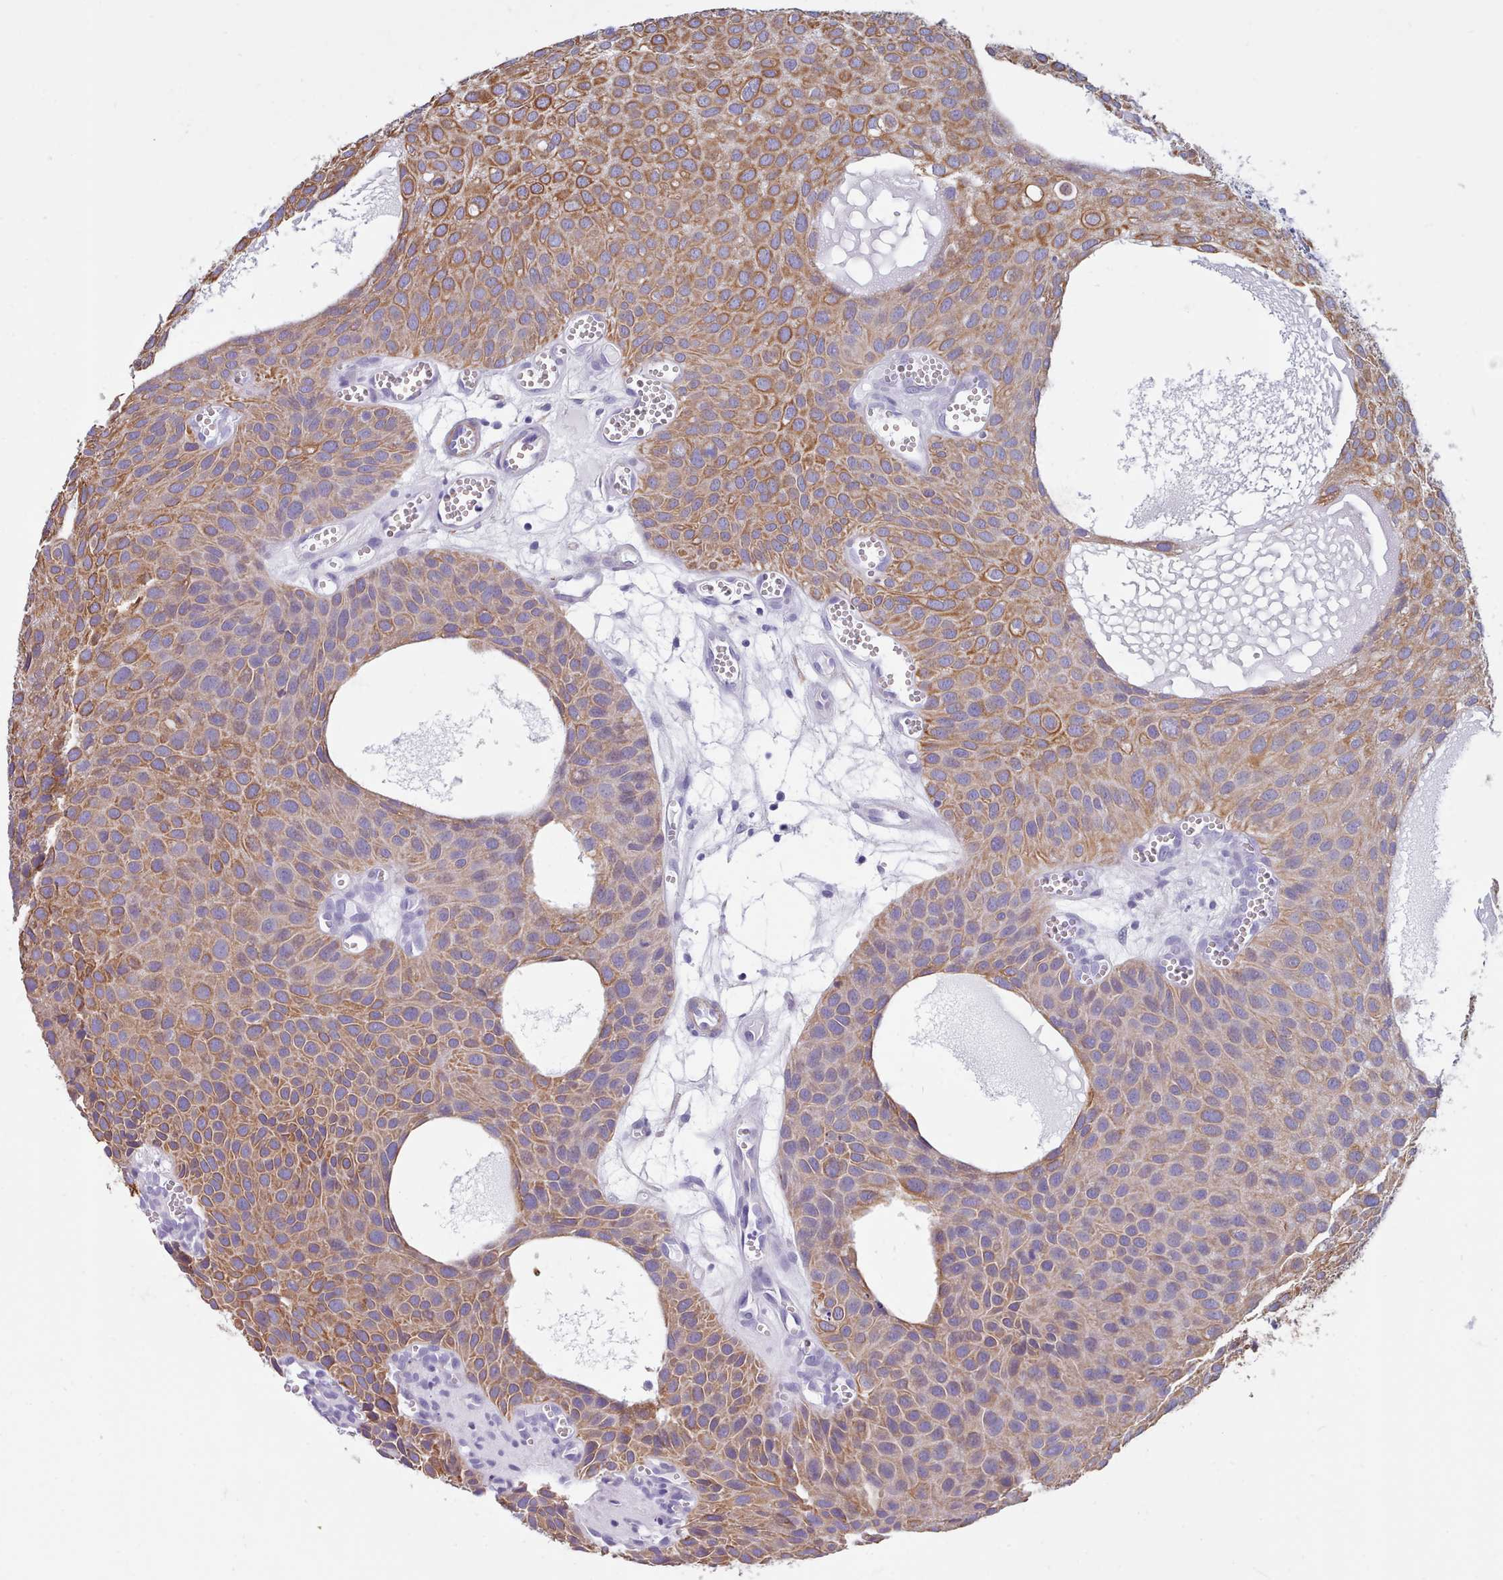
{"staining": {"intensity": "moderate", "quantity": ">75%", "location": "cytoplasmic/membranous"}, "tissue": "urothelial cancer", "cell_type": "Tumor cells", "image_type": "cancer", "snomed": [{"axis": "morphology", "description": "Urothelial carcinoma, Low grade"}, {"axis": "topography", "description": "Urinary bladder"}], "caption": "High-power microscopy captured an IHC photomicrograph of urothelial cancer, revealing moderate cytoplasmic/membranous staining in approximately >75% of tumor cells.", "gene": "FPGS", "patient": {"sex": "male", "age": 88}}